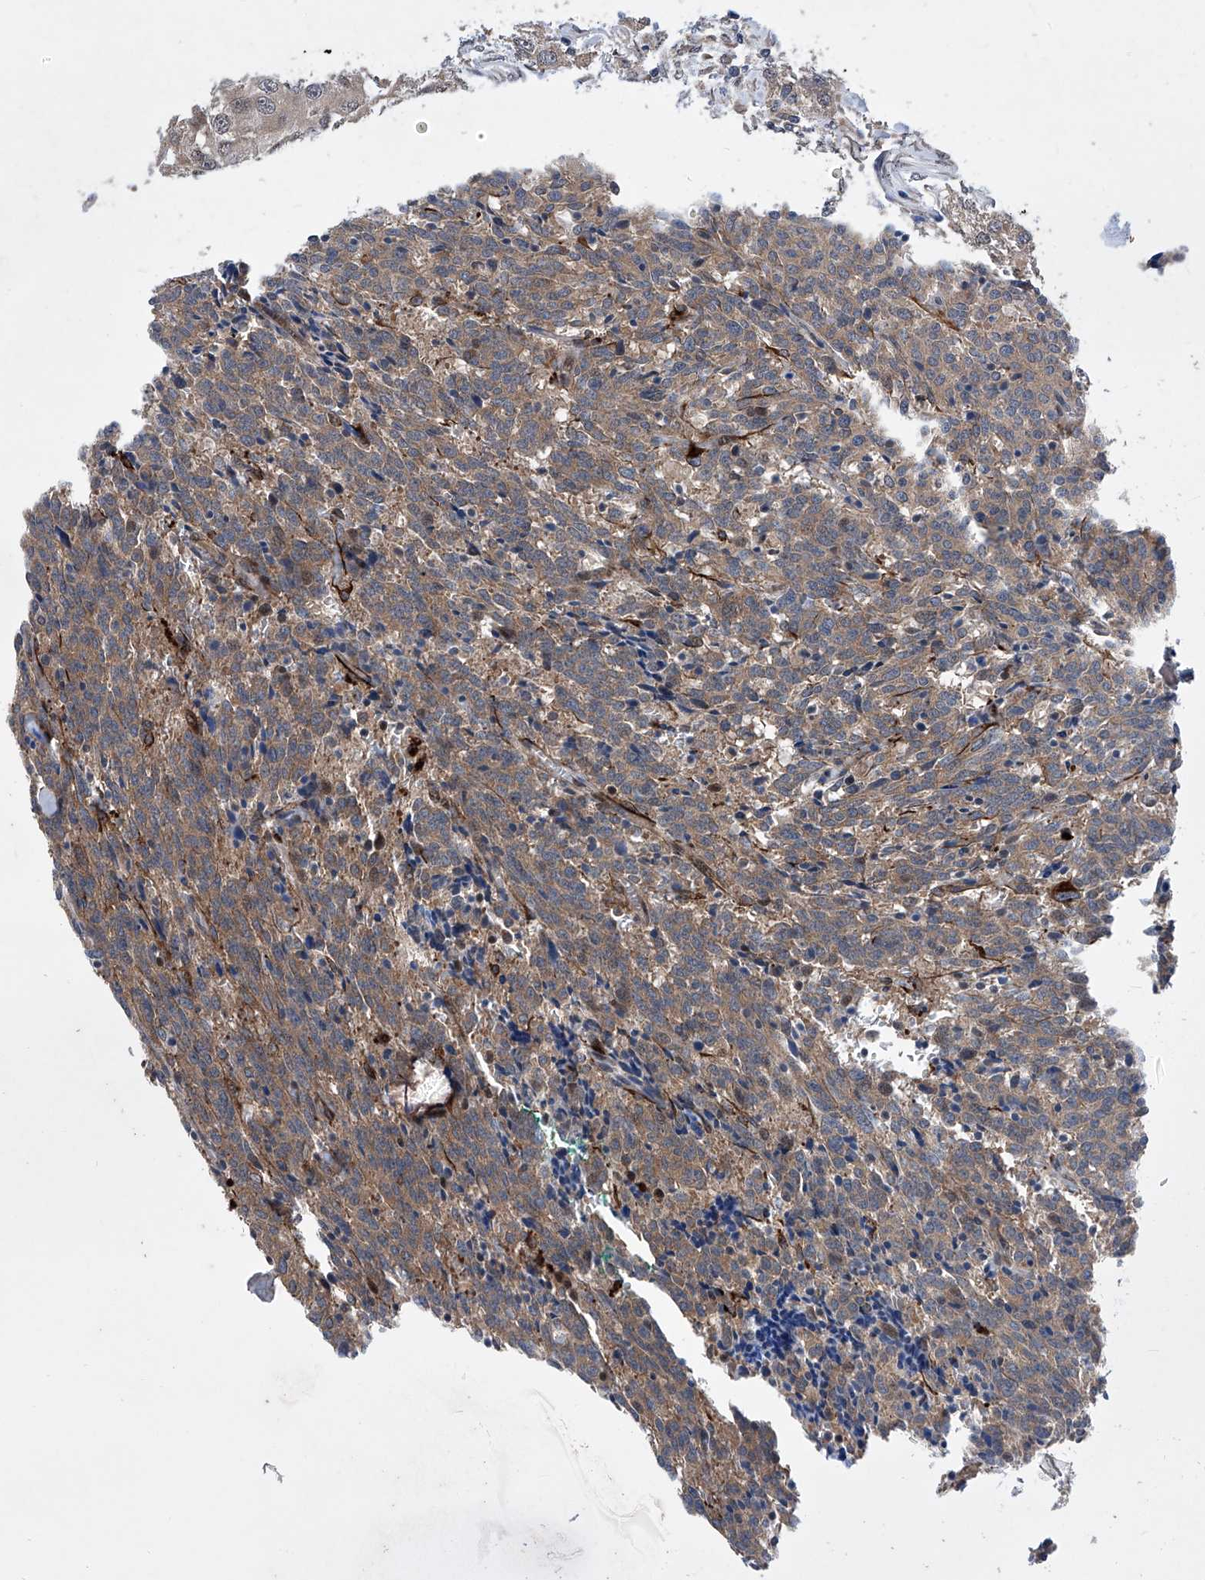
{"staining": {"intensity": "moderate", "quantity": ">75%", "location": "cytoplasmic/membranous"}, "tissue": "carcinoid", "cell_type": "Tumor cells", "image_type": "cancer", "snomed": [{"axis": "morphology", "description": "Carcinoid, malignant, NOS"}, {"axis": "topography", "description": "Lung"}], "caption": "This image displays malignant carcinoid stained with IHC to label a protein in brown. The cytoplasmic/membranous of tumor cells show moderate positivity for the protein. Nuclei are counter-stained blue.", "gene": "KTI12", "patient": {"sex": "female", "age": 46}}